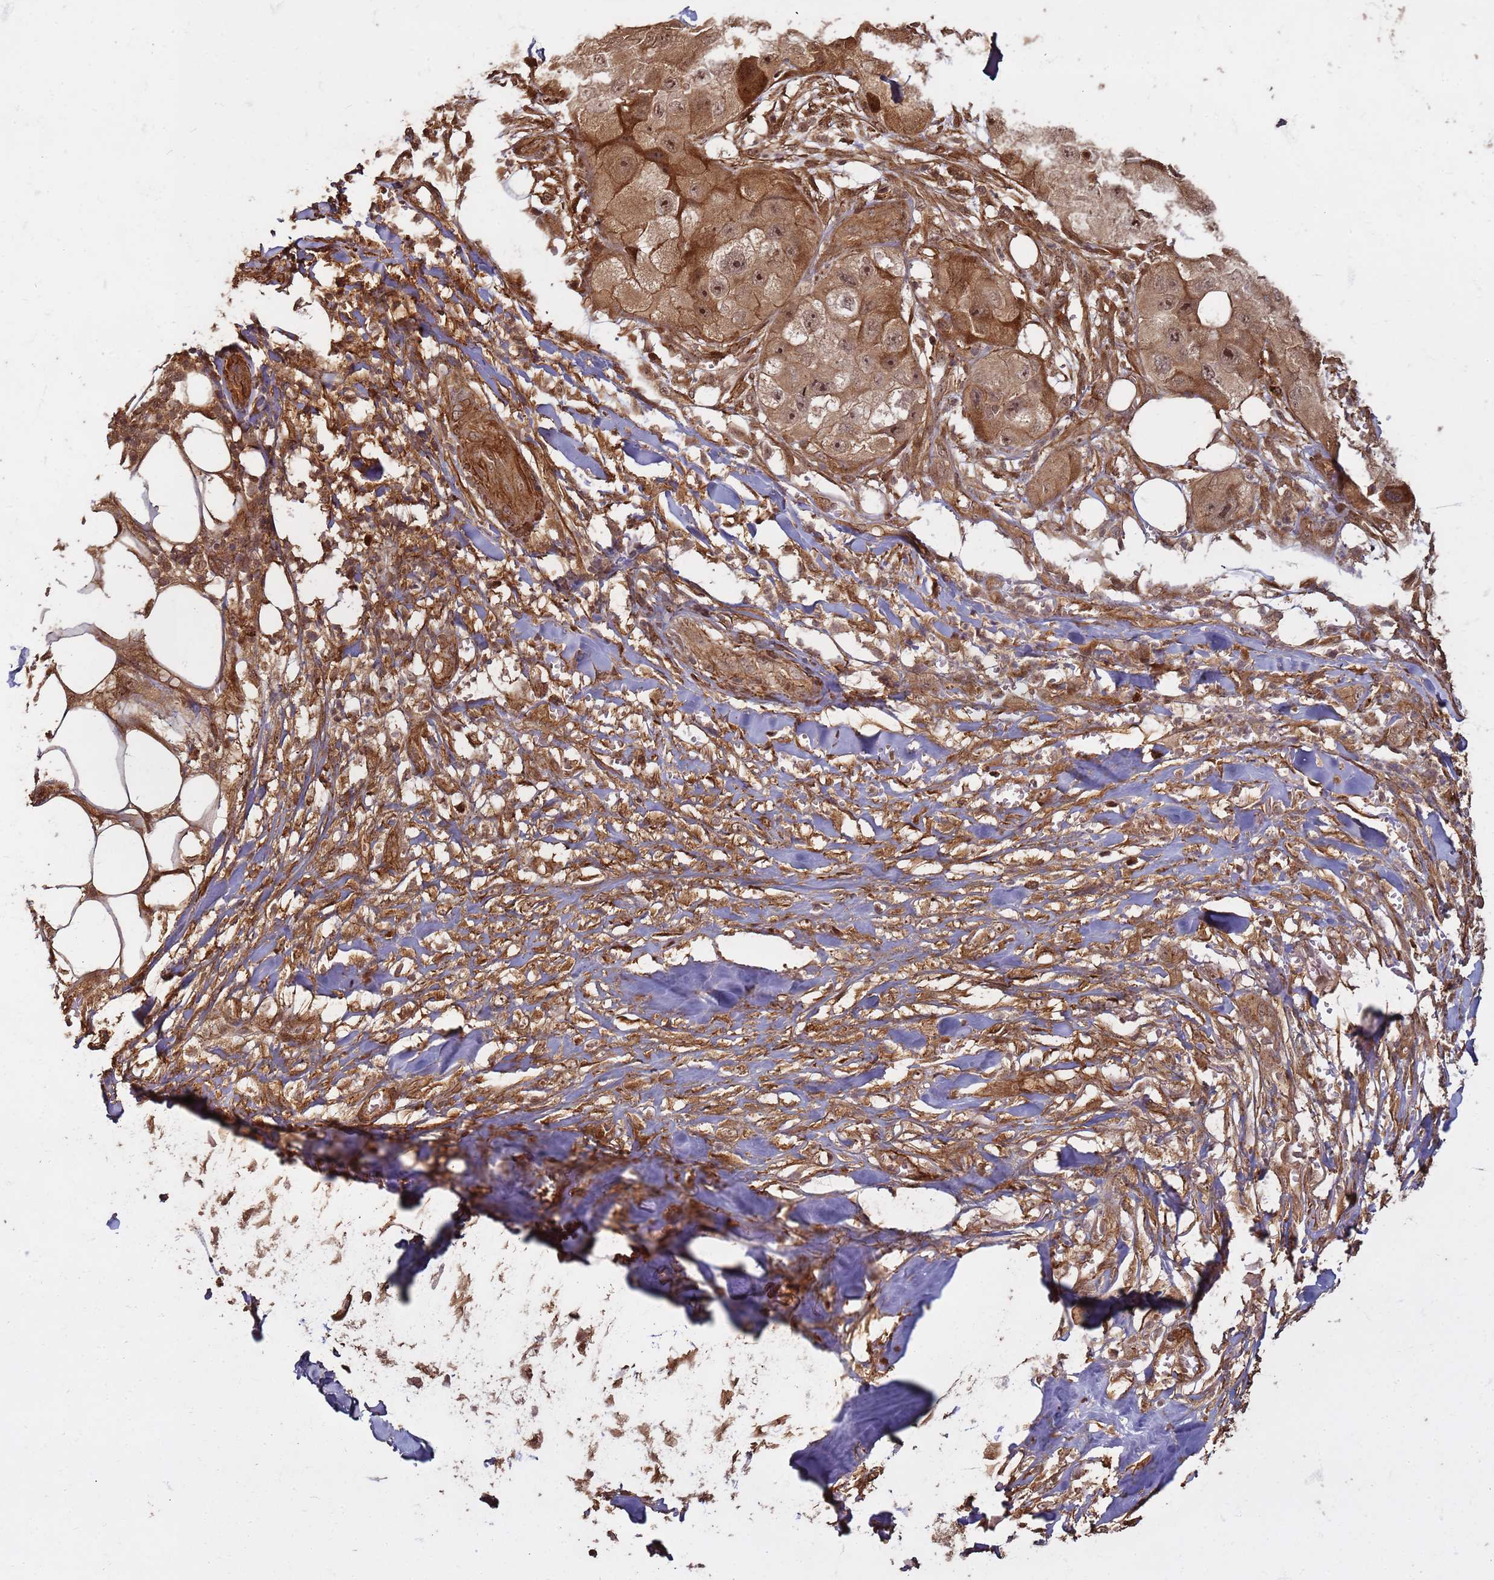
{"staining": {"intensity": "moderate", "quantity": ">75%", "location": "cytoplasmic/membranous,nuclear"}, "tissue": "skin cancer", "cell_type": "Tumor cells", "image_type": "cancer", "snomed": [{"axis": "morphology", "description": "Squamous cell carcinoma, NOS"}, {"axis": "topography", "description": "Skin"}, {"axis": "topography", "description": "Subcutis"}], "caption": "Immunohistochemical staining of skin cancer exhibits medium levels of moderate cytoplasmic/membranous and nuclear expression in about >75% of tumor cells.", "gene": "KIF26A", "patient": {"sex": "male", "age": 73}}